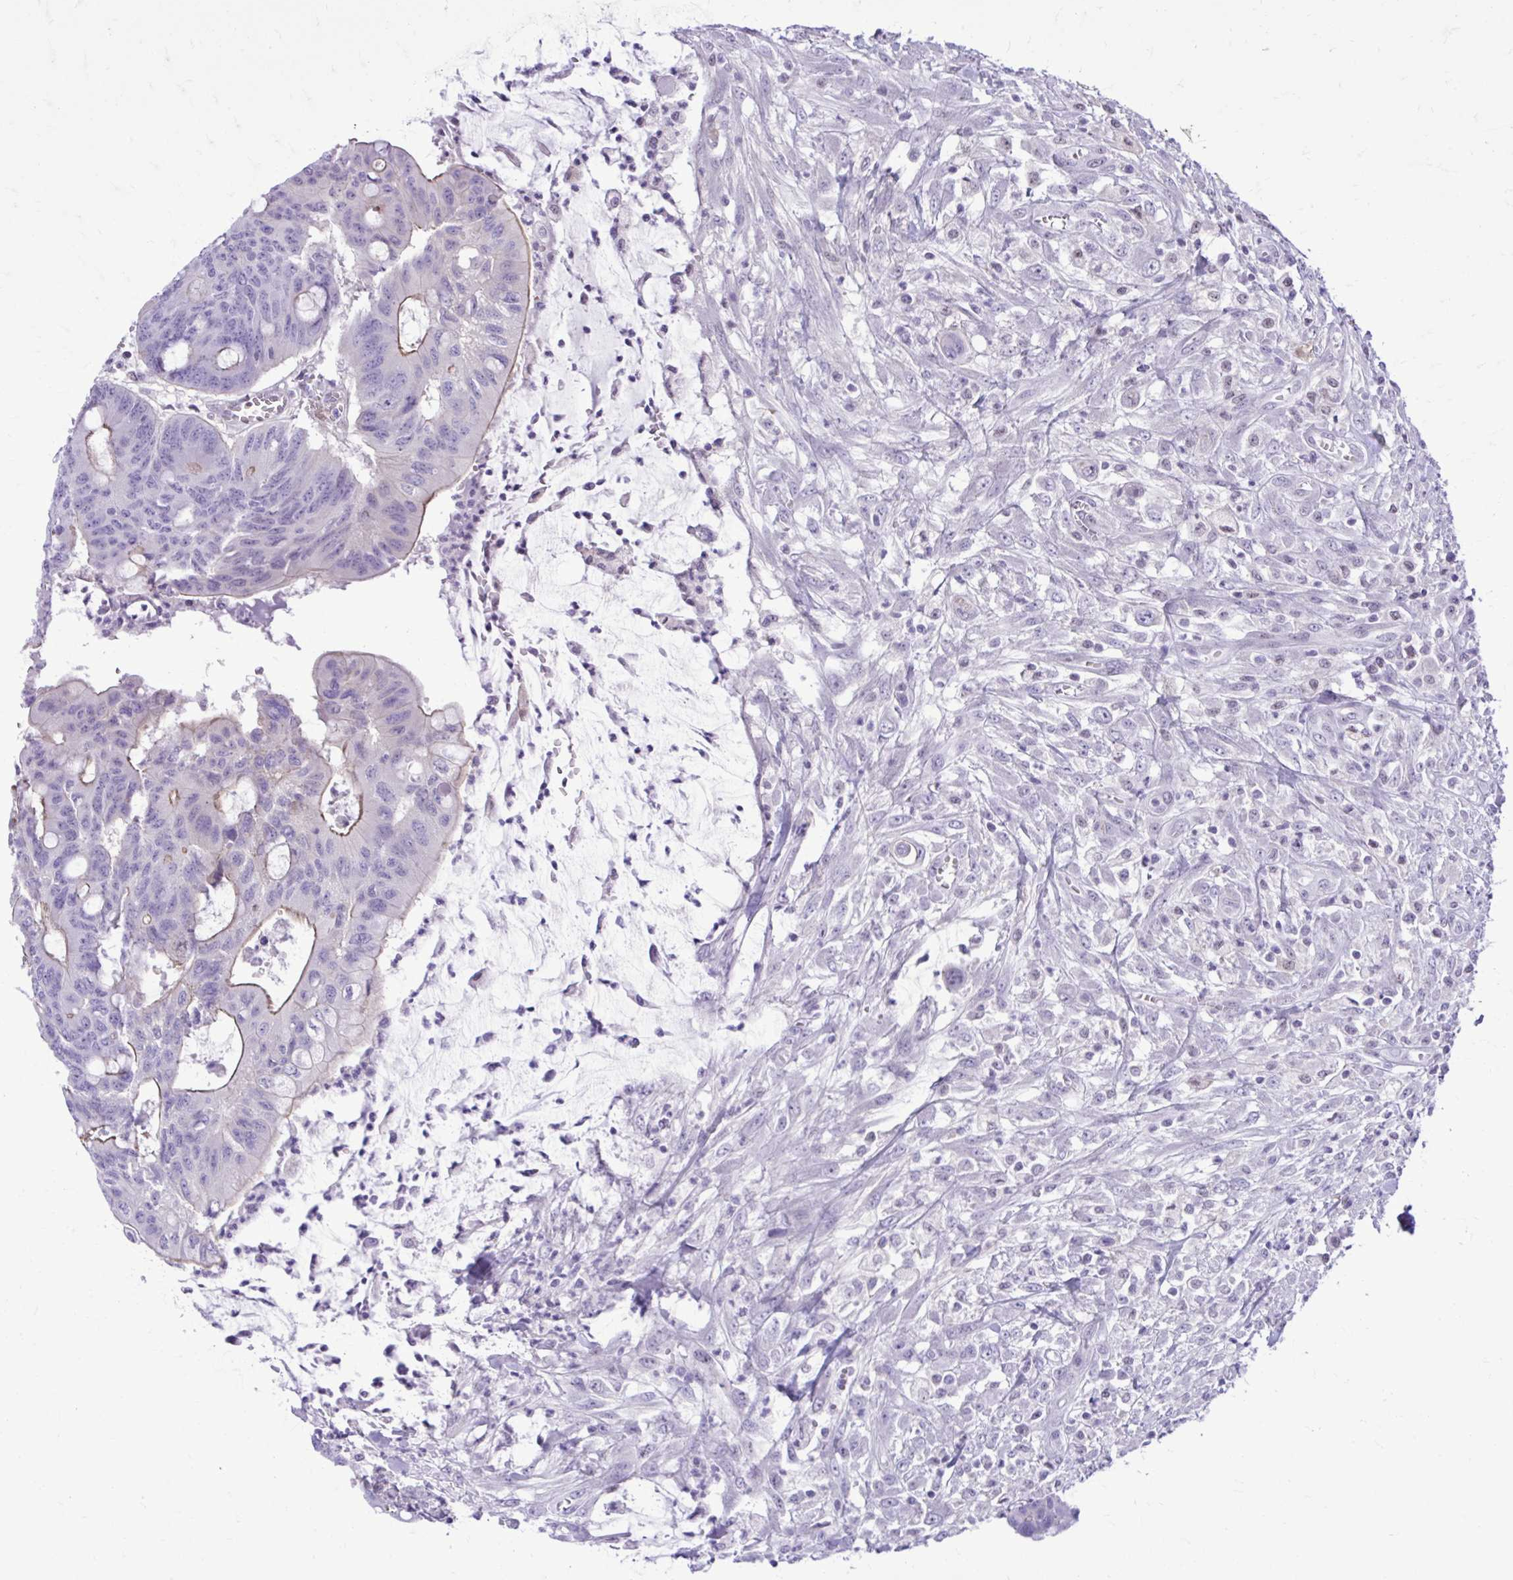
{"staining": {"intensity": "moderate", "quantity": "<25%", "location": "cytoplasmic/membranous"}, "tissue": "colorectal cancer", "cell_type": "Tumor cells", "image_type": "cancer", "snomed": [{"axis": "morphology", "description": "Adenocarcinoma, NOS"}, {"axis": "topography", "description": "Colon"}], "caption": "Adenocarcinoma (colorectal) stained with a protein marker exhibits moderate staining in tumor cells.", "gene": "RASL11B", "patient": {"sex": "male", "age": 65}}